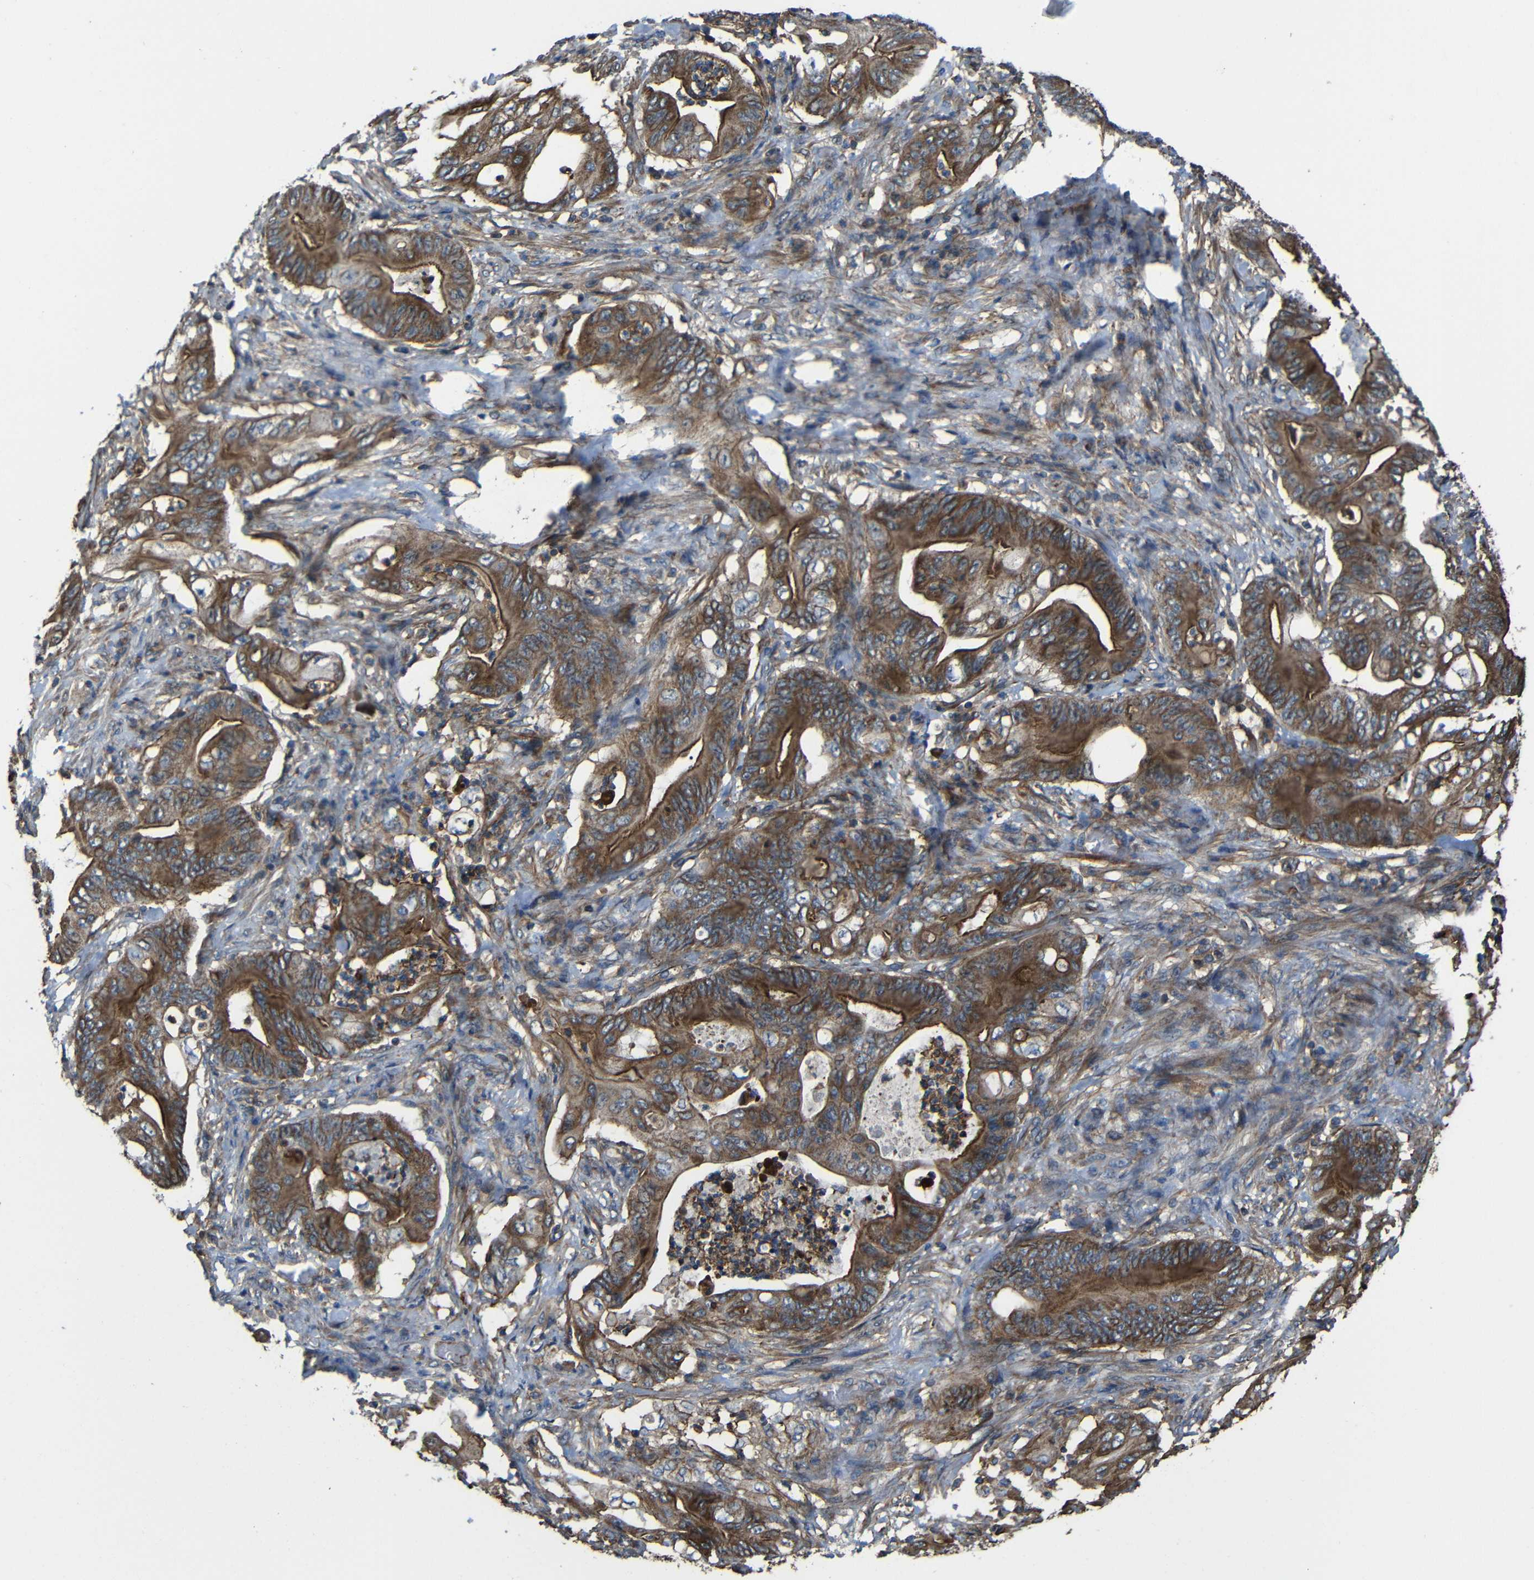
{"staining": {"intensity": "moderate", "quantity": ">75%", "location": "cytoplasmic/membranous"}, "tissue": "stomach cancer", "cell_type": "Tumor cells", "image_type": "cancer", "snomed": [{"axis": "morphology", "description": "Adenocarcinoma, NOS"}, {"axis": "topography", "description": "Stomach"}], "caption": "This image exhibits IHC staining of human stomach adenocarcinoma, with medium moderate cytoplasmic/membranous staining in approximately >75% of tumor cells.", "gene": "PTCH1", "patient": {"sex": "female", "age": 73}}